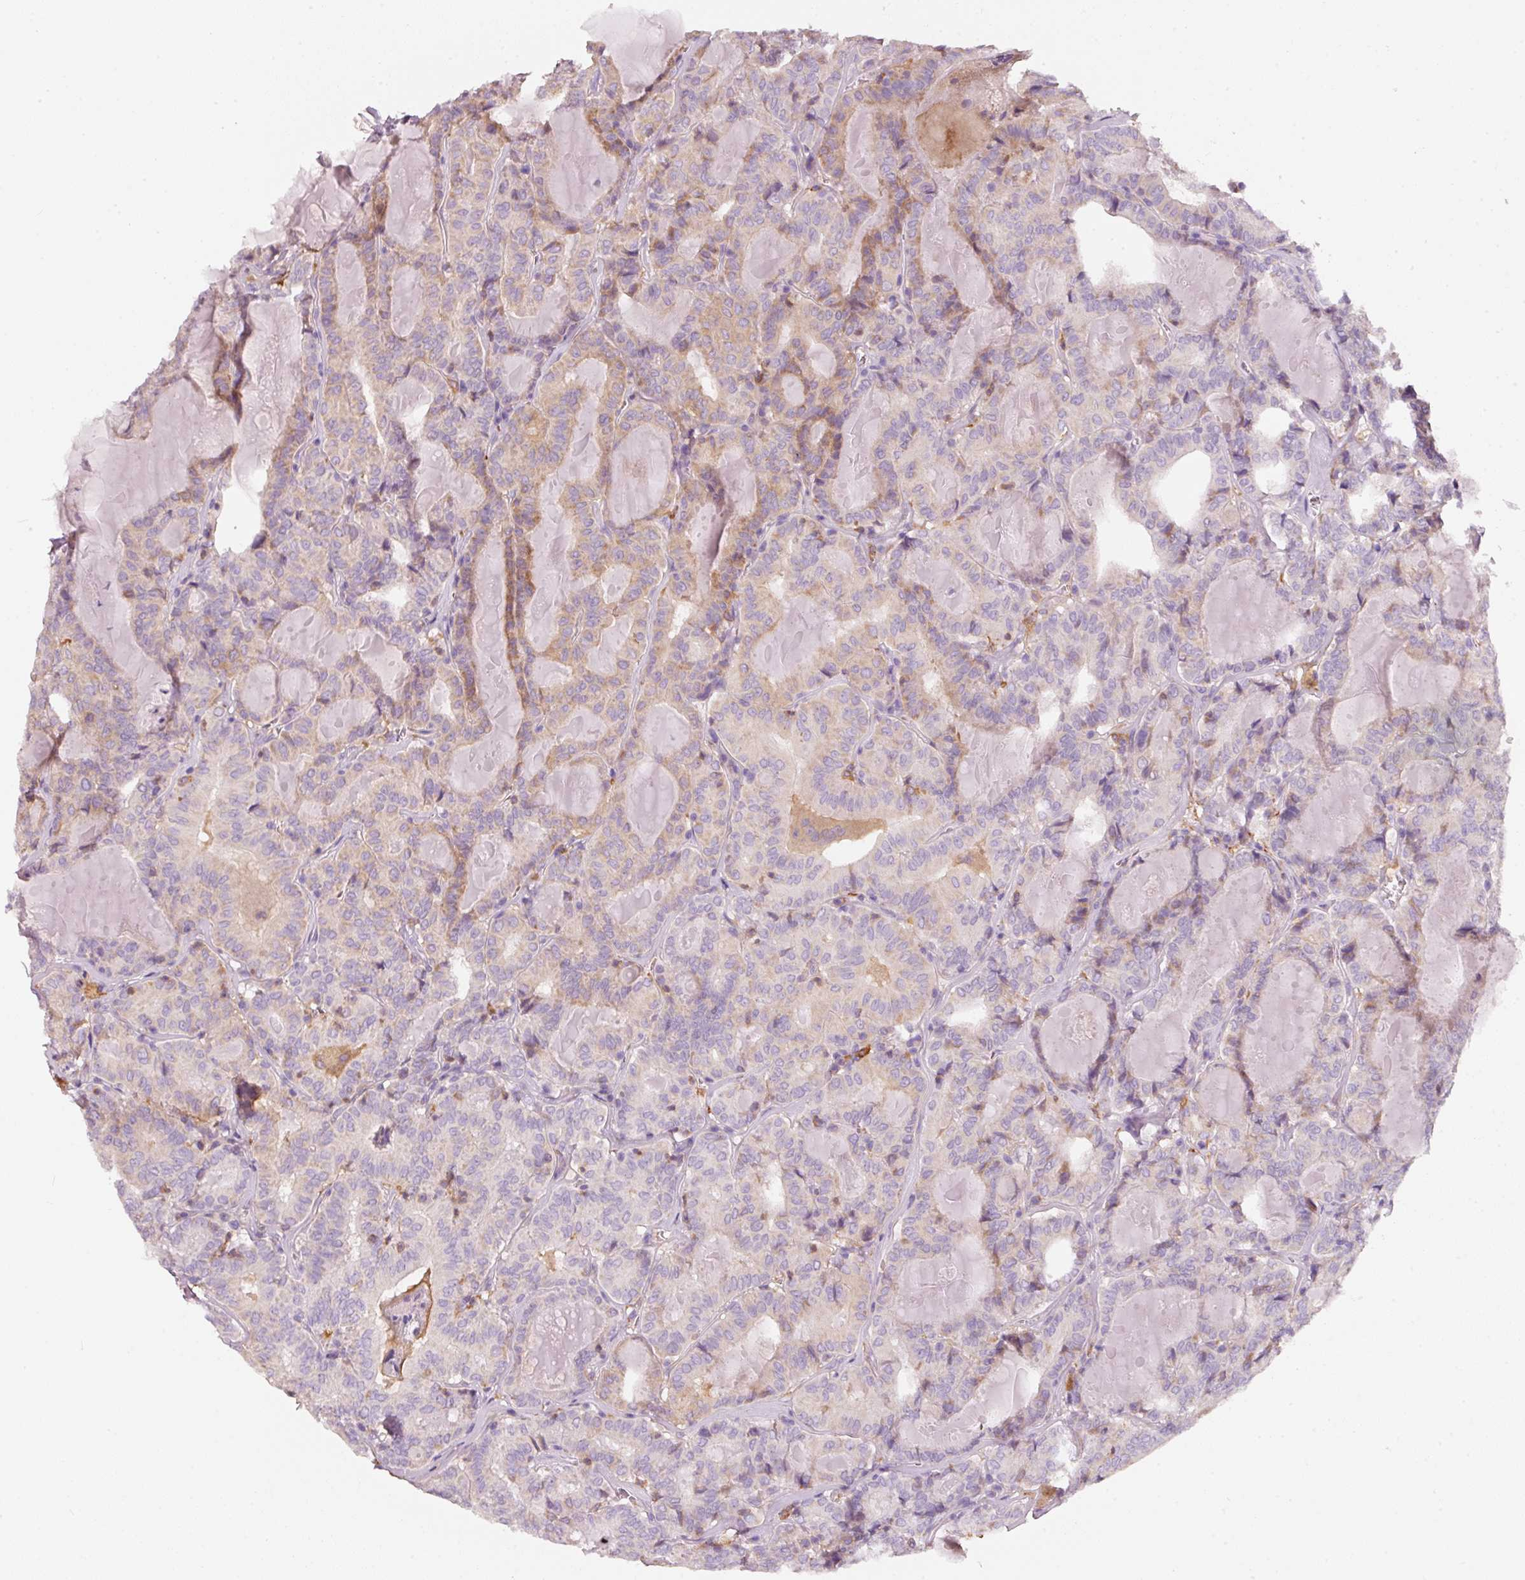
{"staining": {"intensity": "weak", "quantity": "<25%", "location": "cytoplasmic/membranous"}, "tissue": "thyroid cancer", "cell_type": "Tumor cells", "image_type": "cancer", "snomed": [{"axis": "morphology", "description": "Papillary adenocarcinoma, NOS"}, {"axis": "topography", "description": "Thyroid gland"}], "caption": "An immunohistochemistry (IHC) micrograph of thyroid papillary adenocarcinoma is shown. There is no staining in tumor cells of thyroid papillary adenocarcinoma.", "gene": "IQGAP2", "patient": {"sex": "female", "age": 72}}